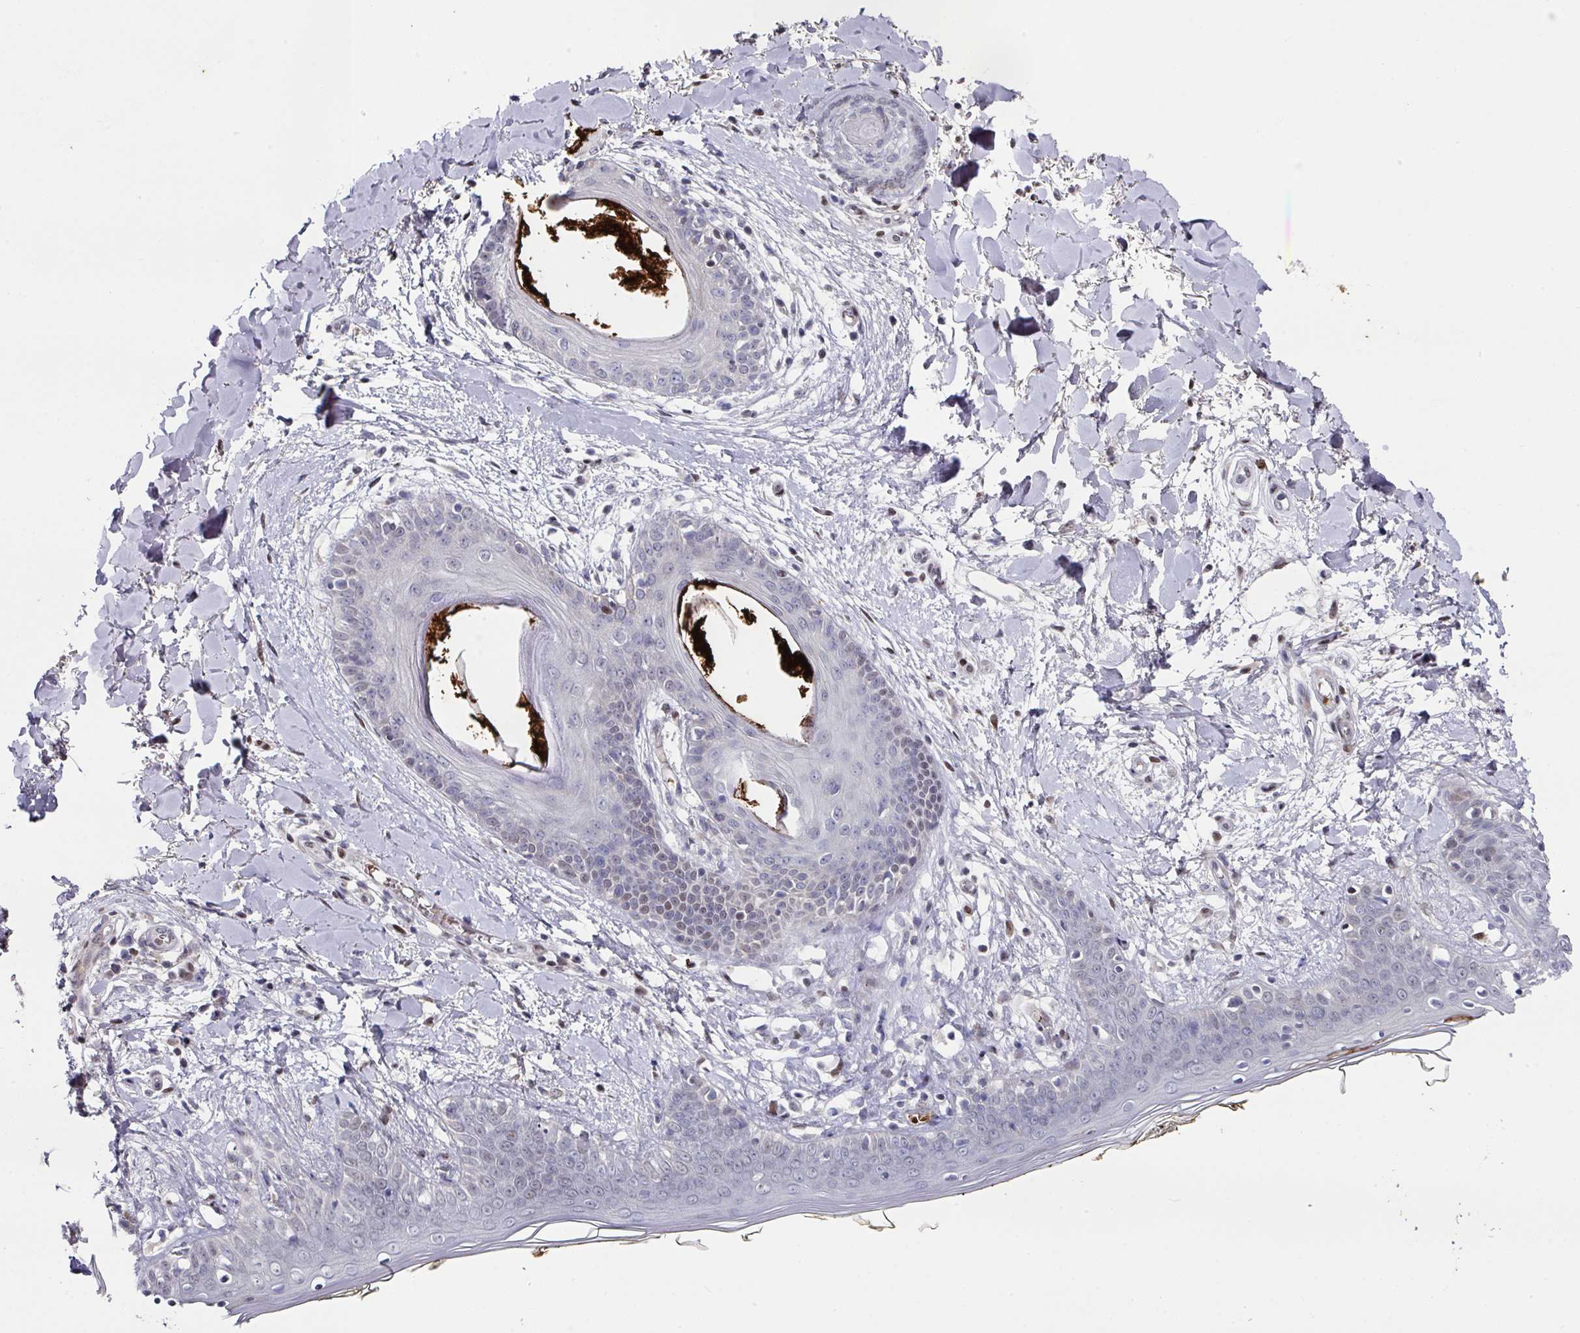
{"staining": {"intensity": "weak", "quantity": "<25%", "location": "nuclear"}, "tissue": "skin", "cell_type": "Fibroblasts", "image_type": "normal", "snomed": [{"axis": "morphology", "description": "Normal tissue, NOS"}, {"axis": "topography", "description": "Skin"}], "caption": "Histopathology image shows no protein staining in fibroblasts of unremarkable skin. (Immunohistochemistry (ihc), brightfield microscopy, high magnification).", "gene": "CBX7", "patient": {"sex": "female", "age": 34}}